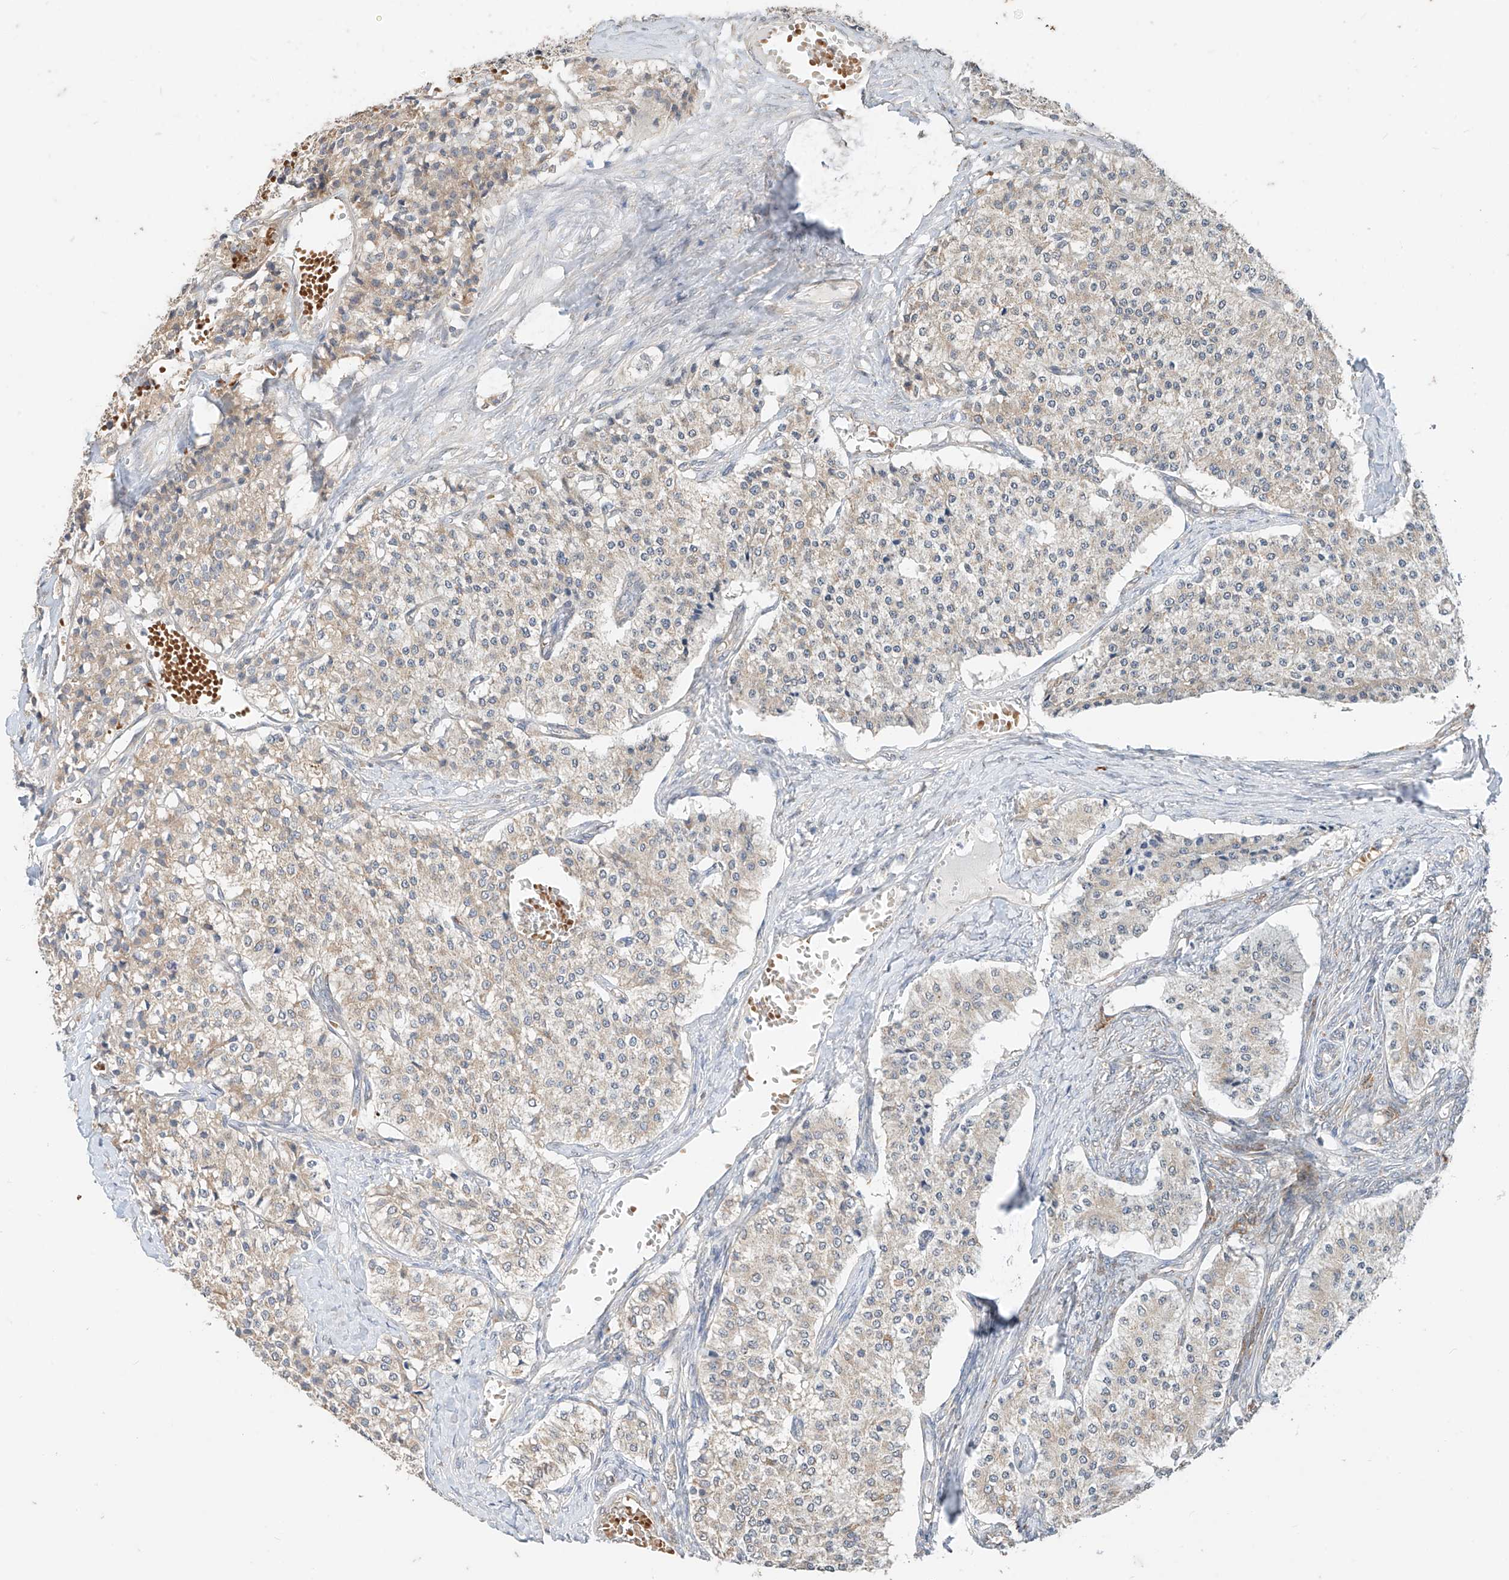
{"staining": {"intensity": "weak", "quantity": "25%-75%", "location": "cytoplasmic/membranous"}, "tissue": "carcinoid", "cell_type": "Tumor cells", "image_type": "cancer", "snomed": [{"axis": "morphology", "description": "Carcinoid, malignant, NOS"}, {"axis": "topography", "description": "Colon"}], "caption": "Immunohistochemical staining of human carcinoid (malignant) displays low levels of weak cytoplasmic/membranous protein expression in approximately 25%-75% of tumor cells.", "gene": "MTUS2", "patient": {"sex": "female", "age": 52}}